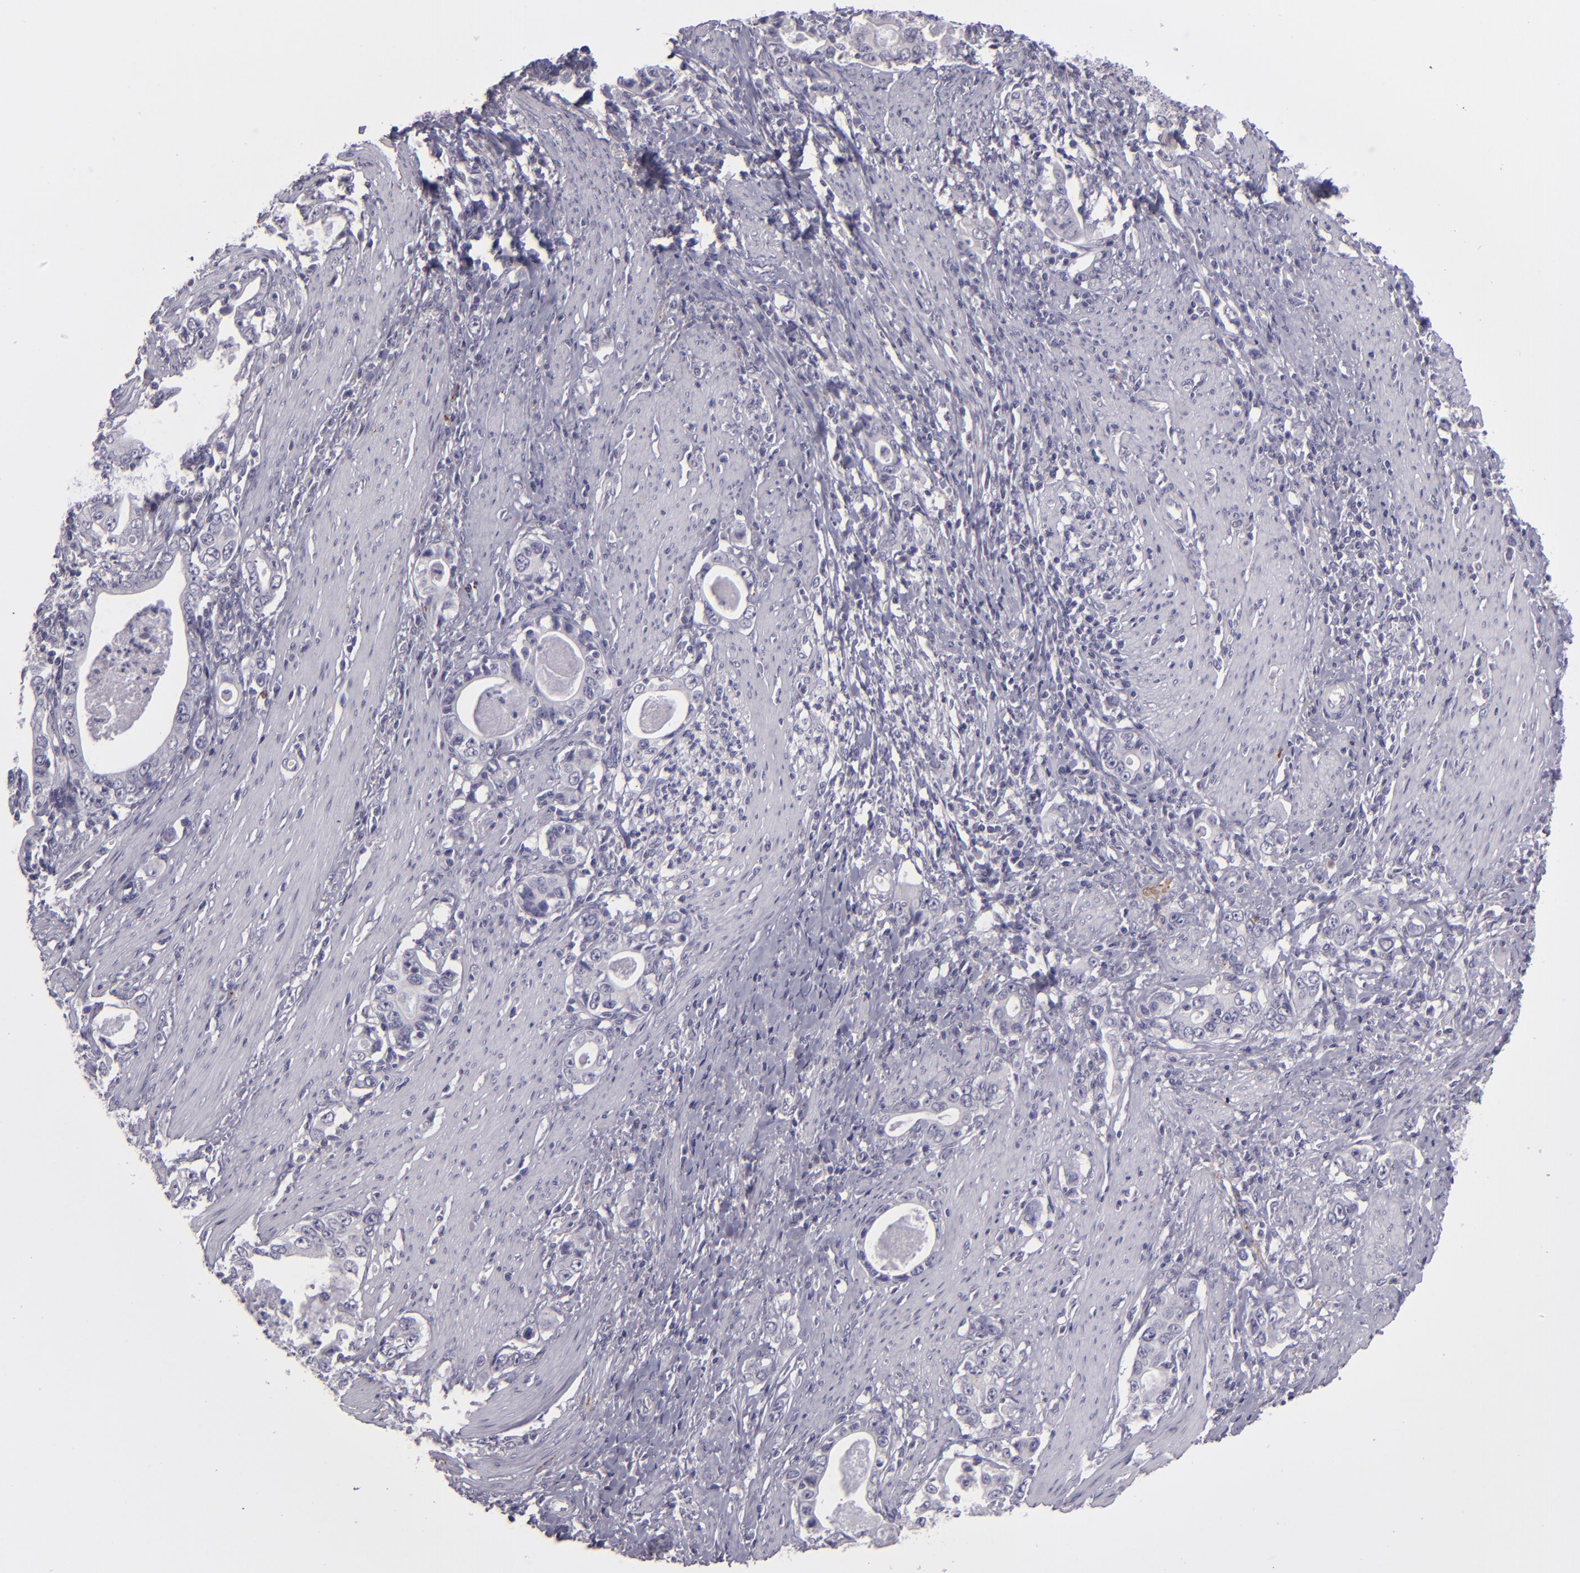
{"staining": {"intensity": "negative", "quantity": "none", "location": "none"}, "tissue": "stomach cancer", "cell_type": "Tumor cells", "image_type": "cancer", "snomed": [{"axis": "morphology", "description": "Adenocarcinoma, NOS"}, {"axis": "topography", "description": "Stomach, lower"}], "caption": "Protein analysis of stomach cancer demonstrates no significant positivity in tumor cells.", "gene": "SNCB", "patient": {"sex": "female", "age": 72}}